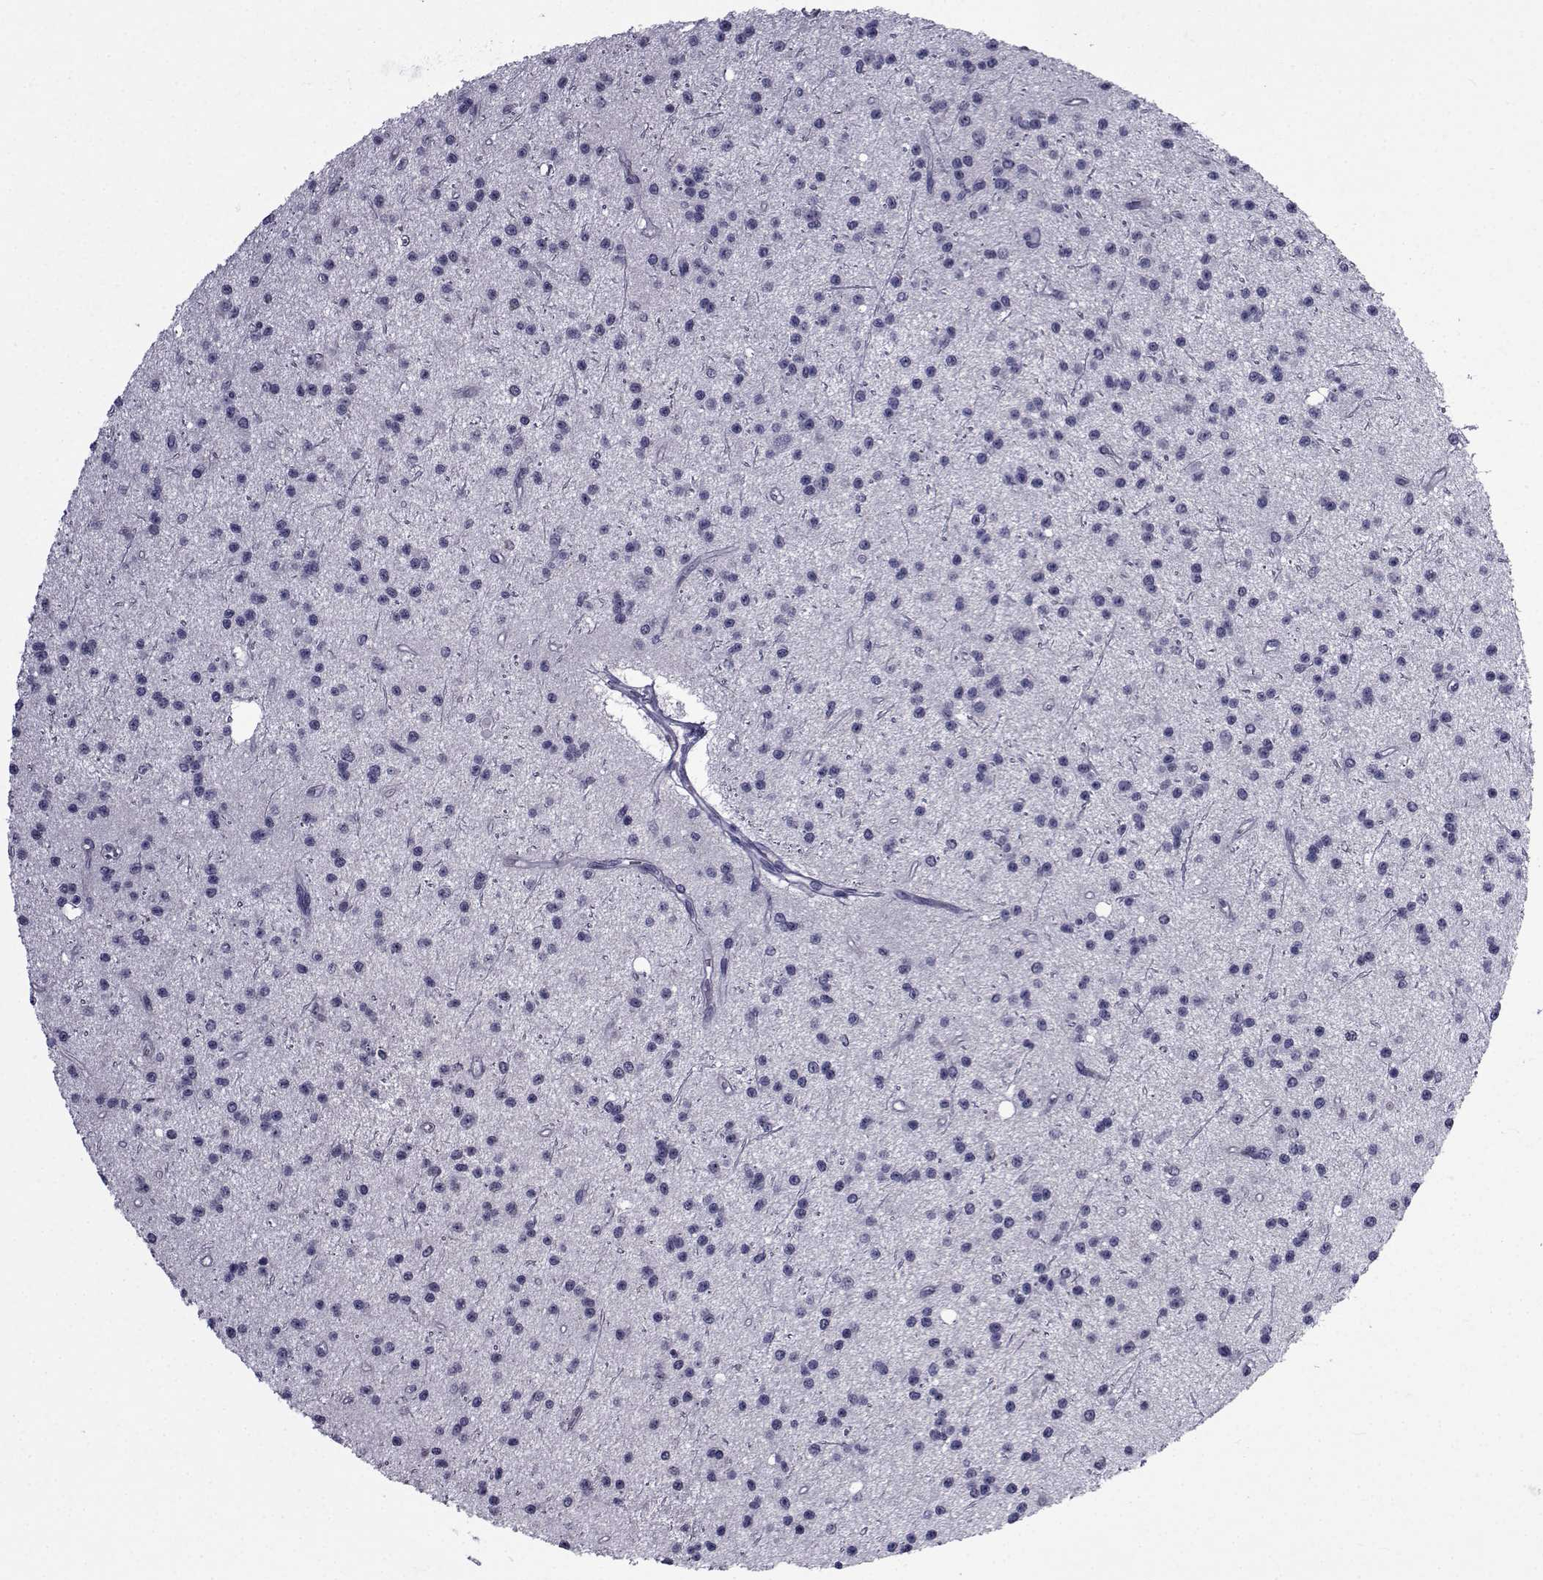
{"staining": {"intensity": "negative", "quantity": "none", "location": "none"}, "tissue": "glioma", "cell_type": "Tumor cells", "image_type": "cancer", "snomed": [{"axis": "morphology", "description": "Glioma, malignant, Low grade"}, {"axis": "topography", "description": "Brain"}], "caption": "A photomicrograph of malignant low-grade glioma stained for a protein exhibits no brown staining in tumor cells.", "gene": "PDE6H", "patient": {"sex": "male", "age": 27}}